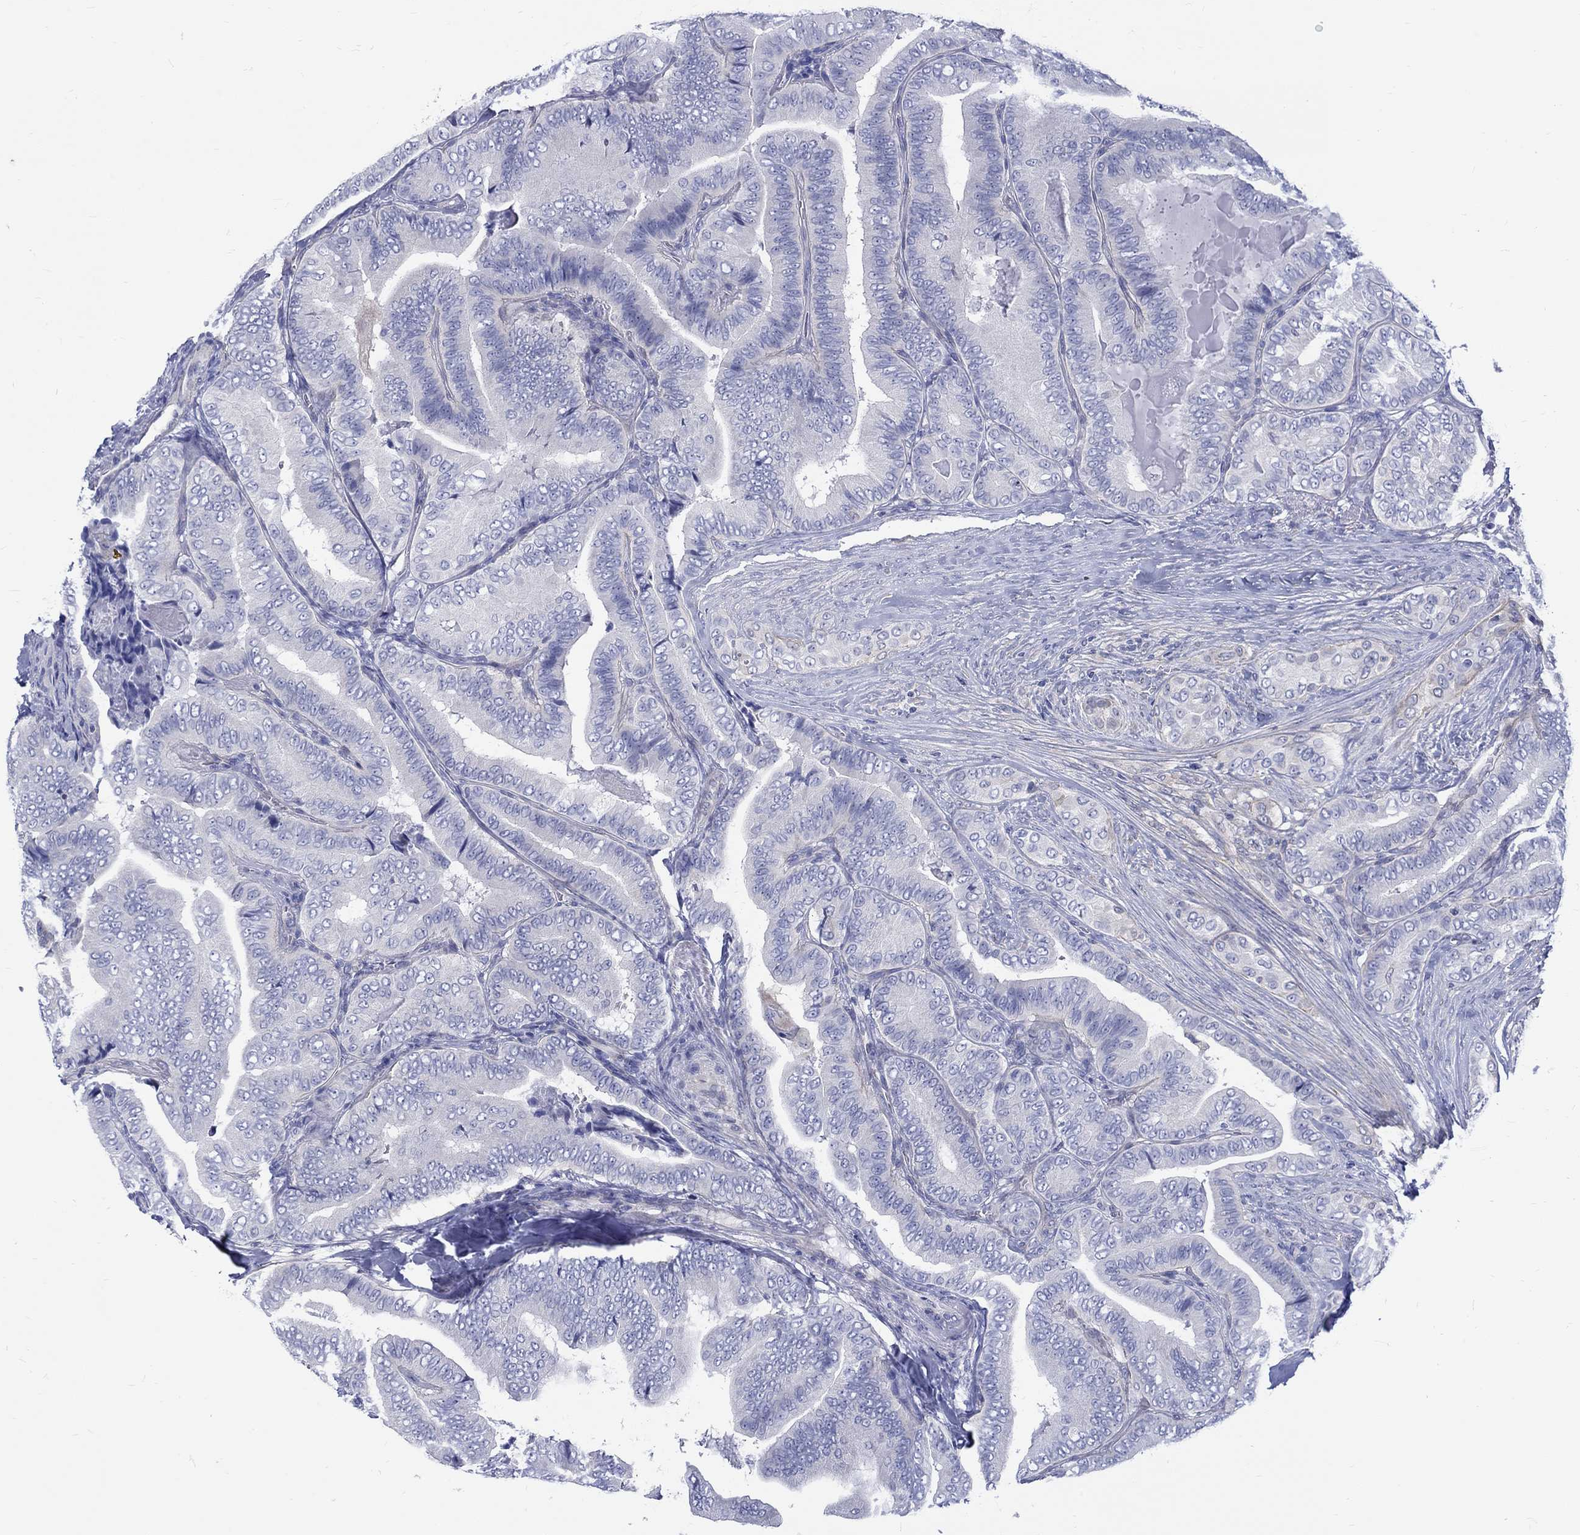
{"staining": {"intensity": "negative", "quantity": "none", "location": "none"}, "tissue": "thyroid cancer", "cell_type": "Tumor cells", "image_type": "cancer", "snomed": [{"axis": "morphology", "description": "Papillary adenocarcinoma, NOS"}, {"axis": "topography", "description": "Thyroid gland"}], "caption": "Immunohistochemistry of thyroid papillary adenocarcinoma shows no staining in tumor cells. Brightfield microscopy of immunohistochemistry (IHC) stained with DAB (brown) and hematoxylin (blue), captured at high magnification.", "gene": "SH2D7", "patient": {"sex": "male", "age": 61}}